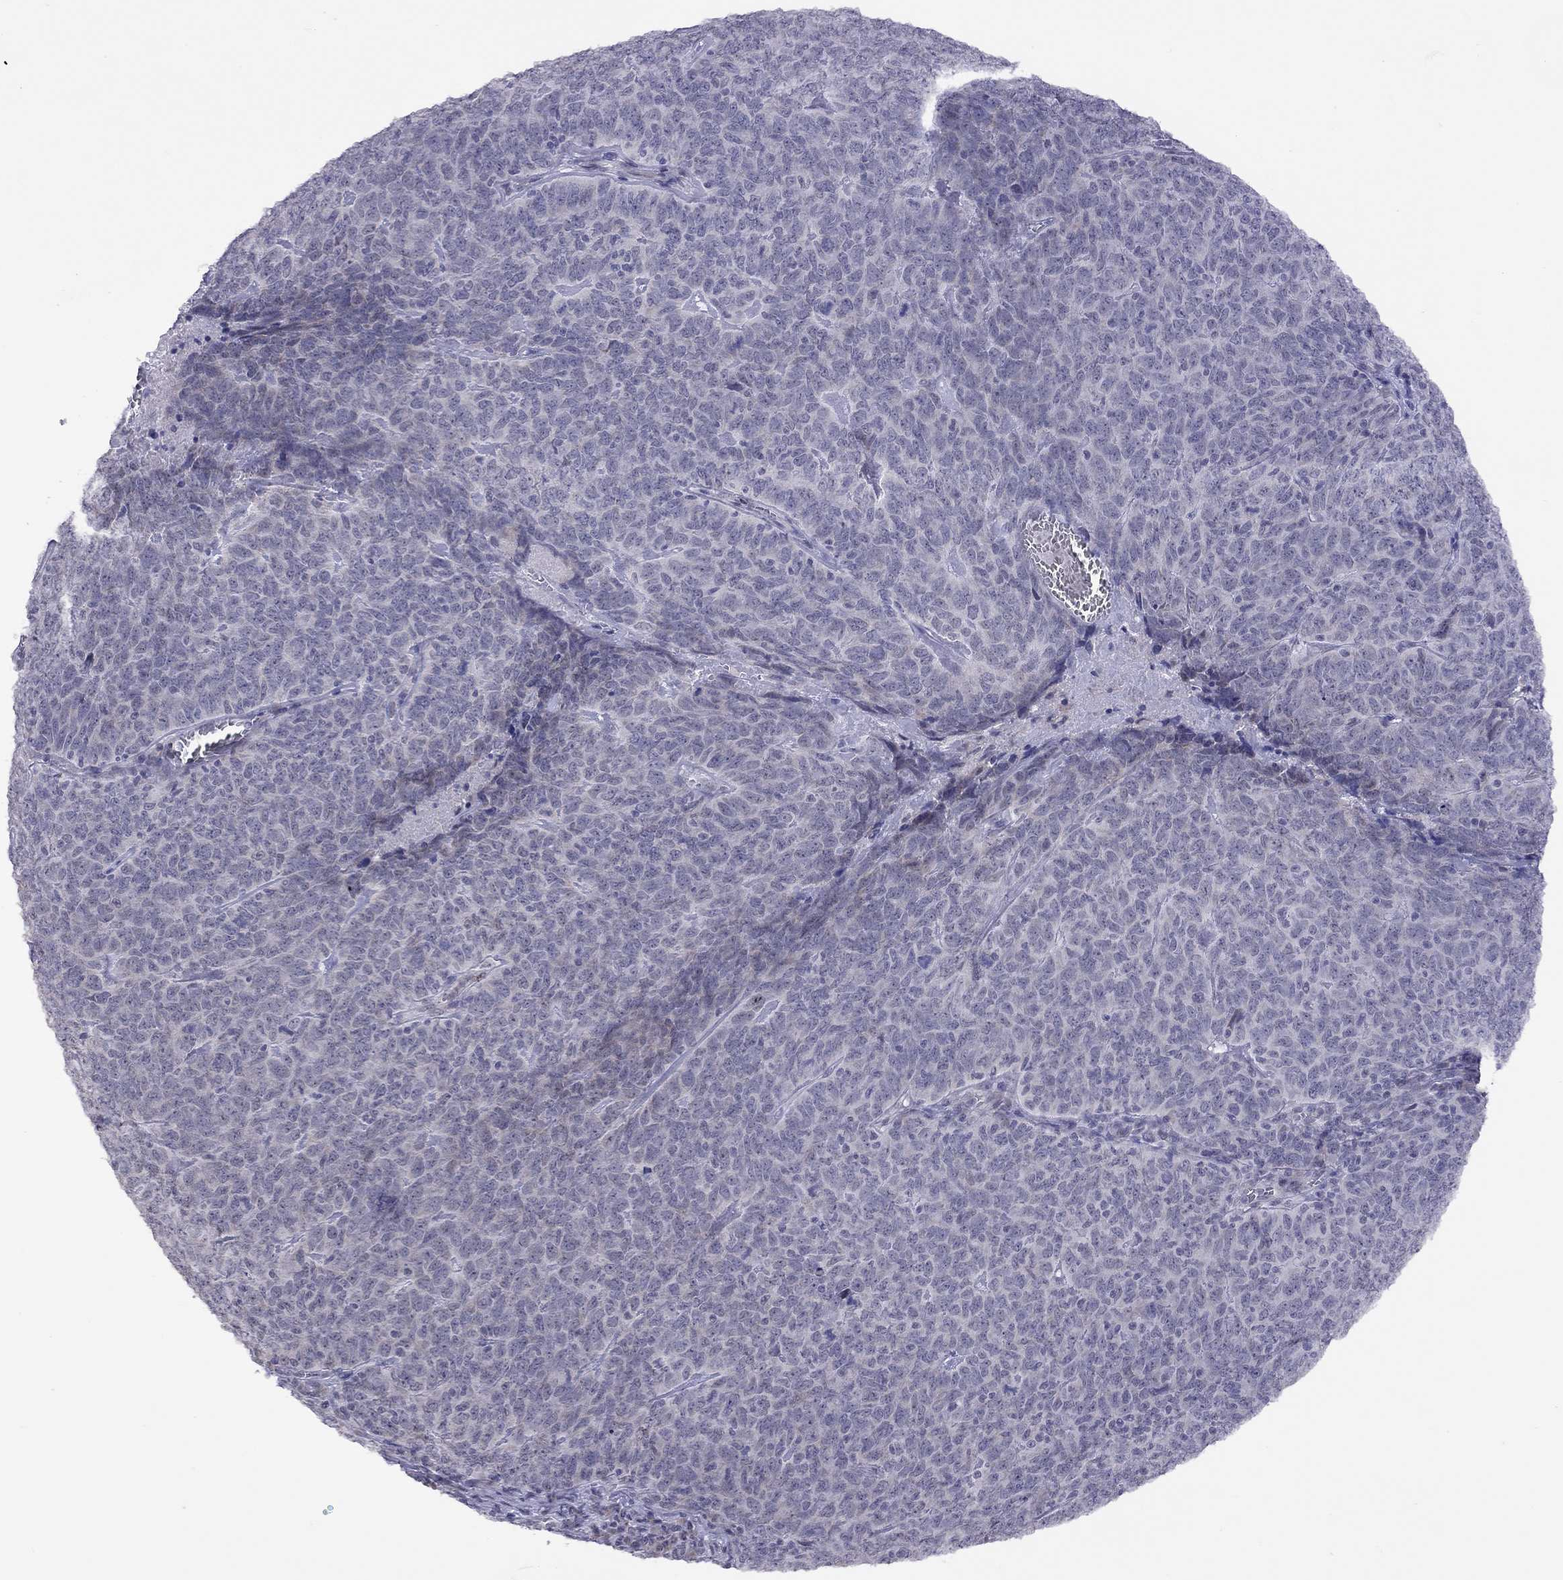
{"staining": {"intensity": "negative", "quantity": "none", "location": "none"}, "tissue": "skin cancer", "cell_type": "Tumor cells", "image_type": "cancer", "snomed": [{"axis": "morphology", "description": "Squamous cell carcinoma, NOS"}, {"axis": "topography", "description": "Skin"}, {"axis": "topography", "description": "Anal"}], "caption": "An immunohistochemistry (IHC) image of skin cancer (squamous cell carcinoma) is shown. There is no staining in tumor cells of skin cancer (squamous cell carcinoma). The staining was performed using DAB to visualize the protein expression in brown, while the nuclei were stained in blue with hematoxylin (Magnification: 20x).", "gene": "HES5", "patient": {"sex": "female", "age": 51}}